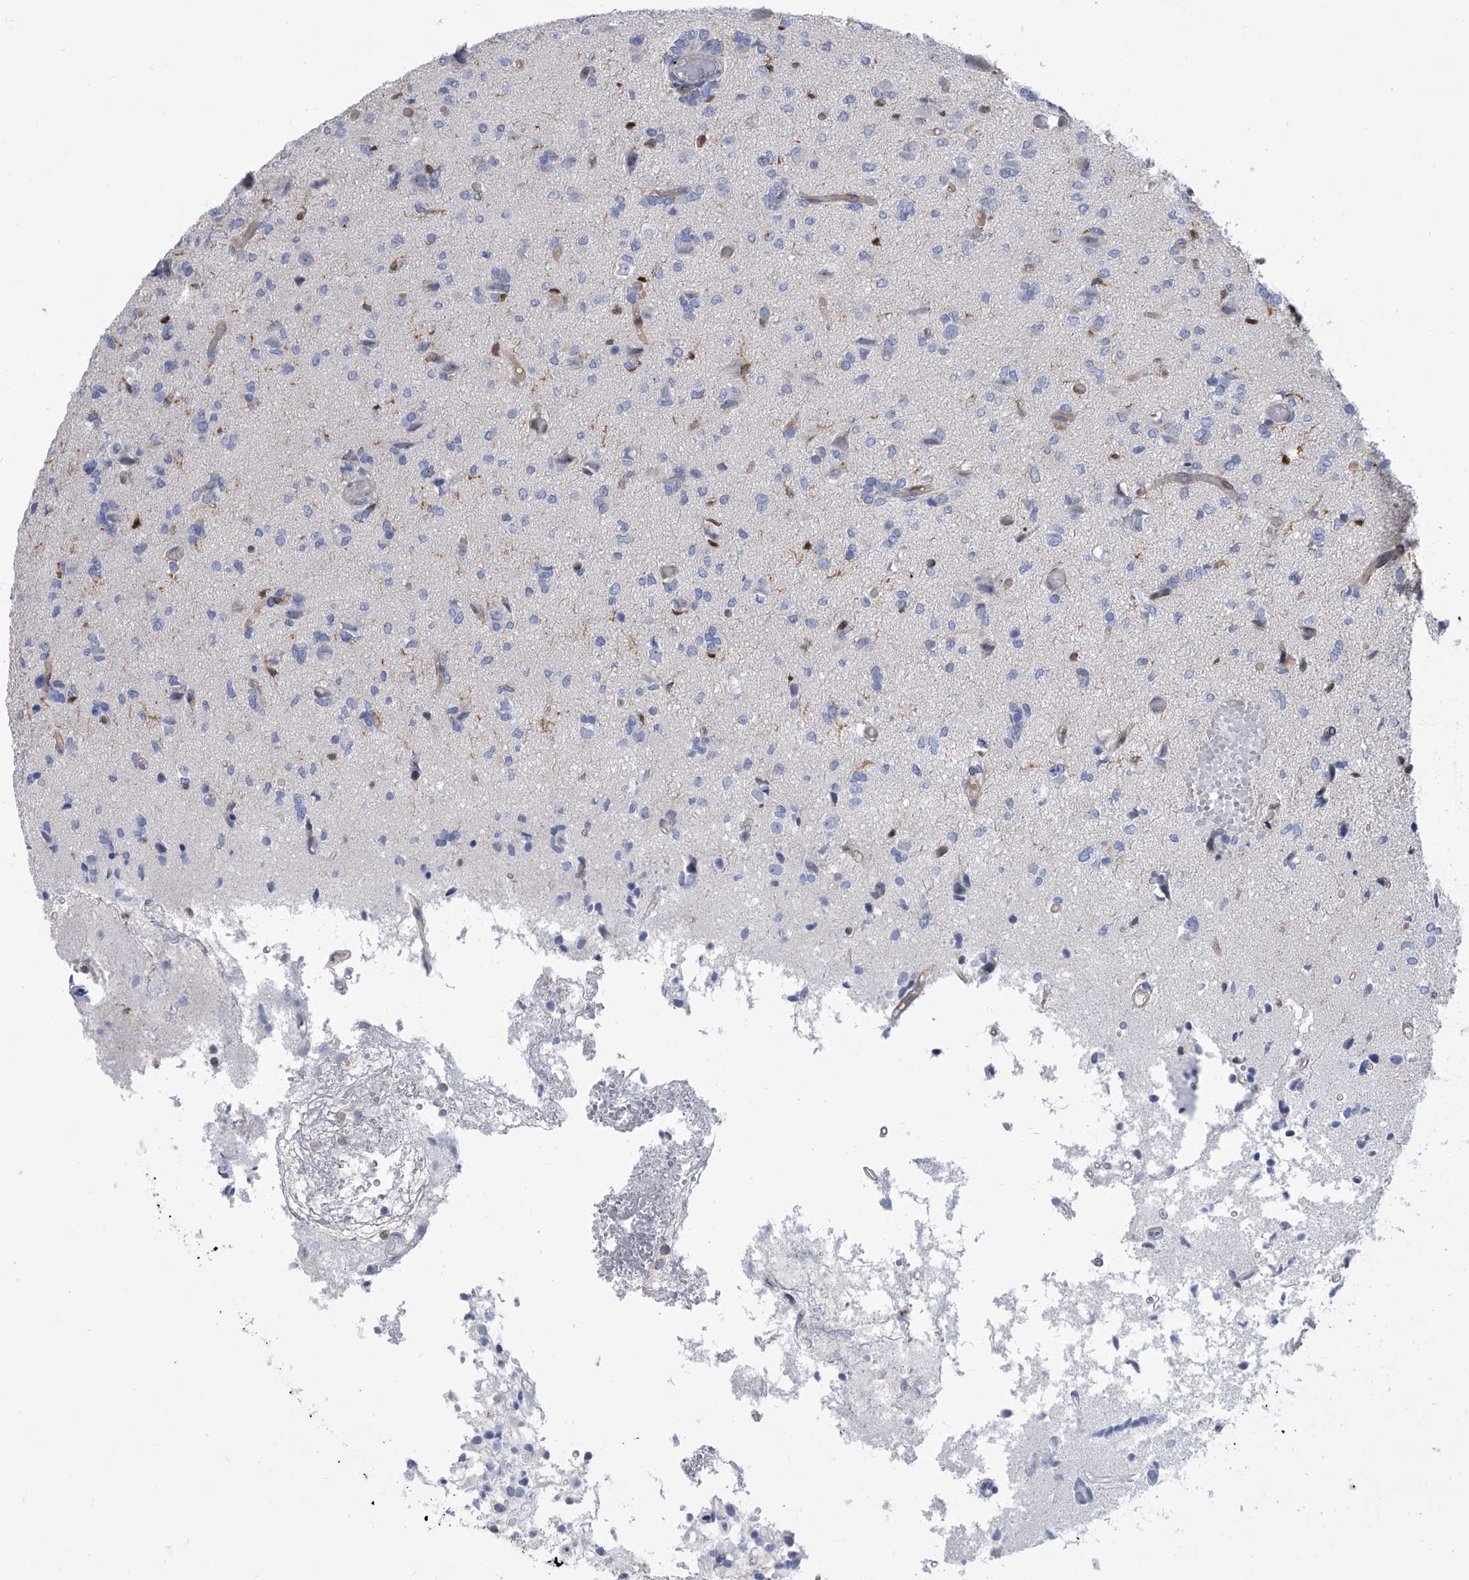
{"staining": {"intensity": "negative", "quantity": "none", "location": "none"}, "tissue": "glioma", "cell_type": "Tumor cells", "image_type": "cancer", "snomed": [{"axis": "morphology", "description": "Glioma, malignant, High grade"}, {"axis": "topography", "description": "Brain"}], "caption": "Tumor cells are negative for brown protein staining in glioma. The staining is performed using DAB brown chromogen with nuclei counter-stained in using hematoxylin.", "gene": "SERPINB9", "patient": {"sex": "female", "age": 59}}